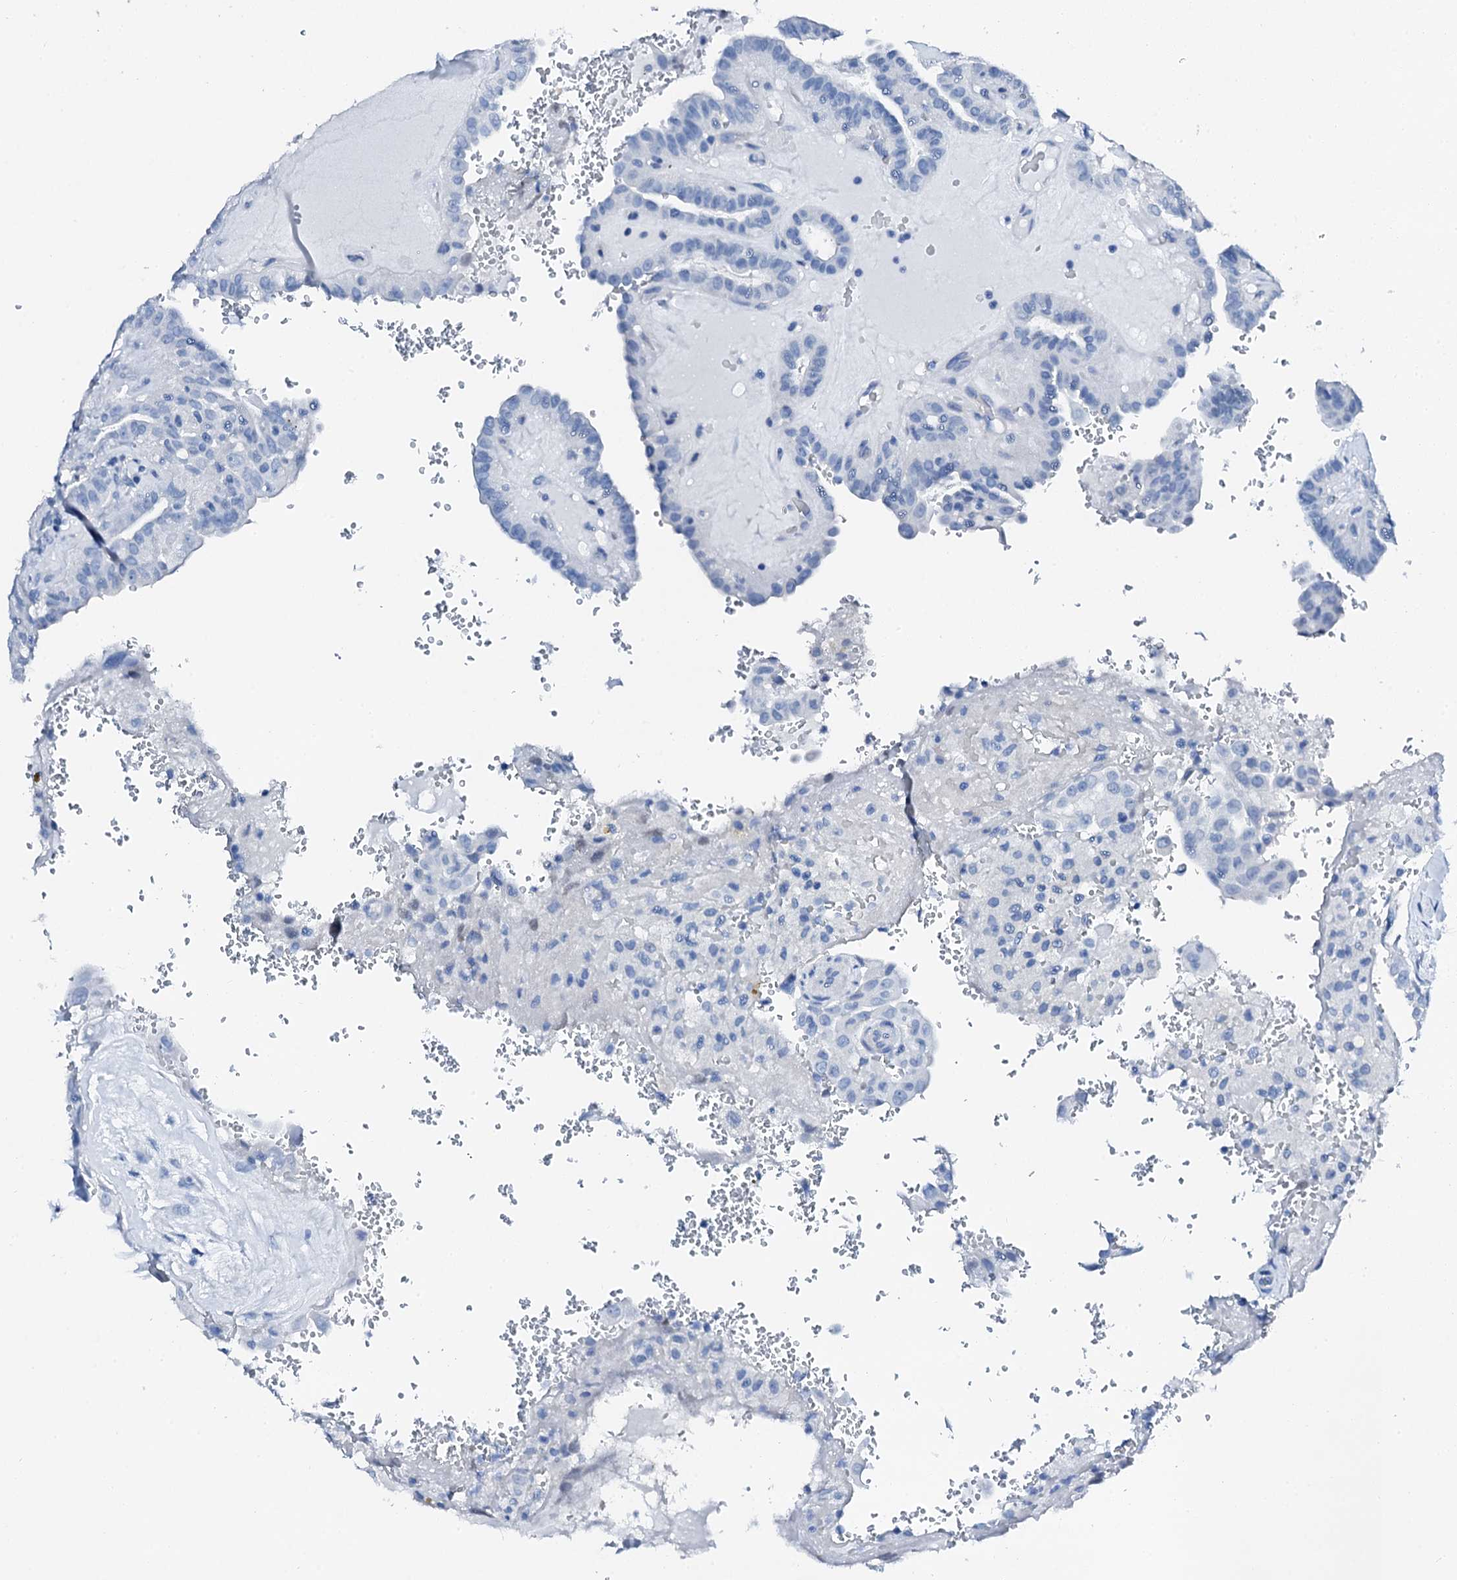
{"staining": {"intensity": "negative", "quantity": "none", "location": "none"}, "tissue": "thyroid cancer", "cell_type": "Tumor cells", "image_type": "cancer", "snomed": [{"axis": "morphology", "description": "Papillary adenocarcinoma, NOS"}, {"axis": "topography", "description": "Thyroid gland"}], "caption": "Histopathology image shows no significant protein expression in tumor cells of thyroid papillary adenocarcinoma.", "gene": "PTH", "patient": {"sex": "male", "age": 77}}